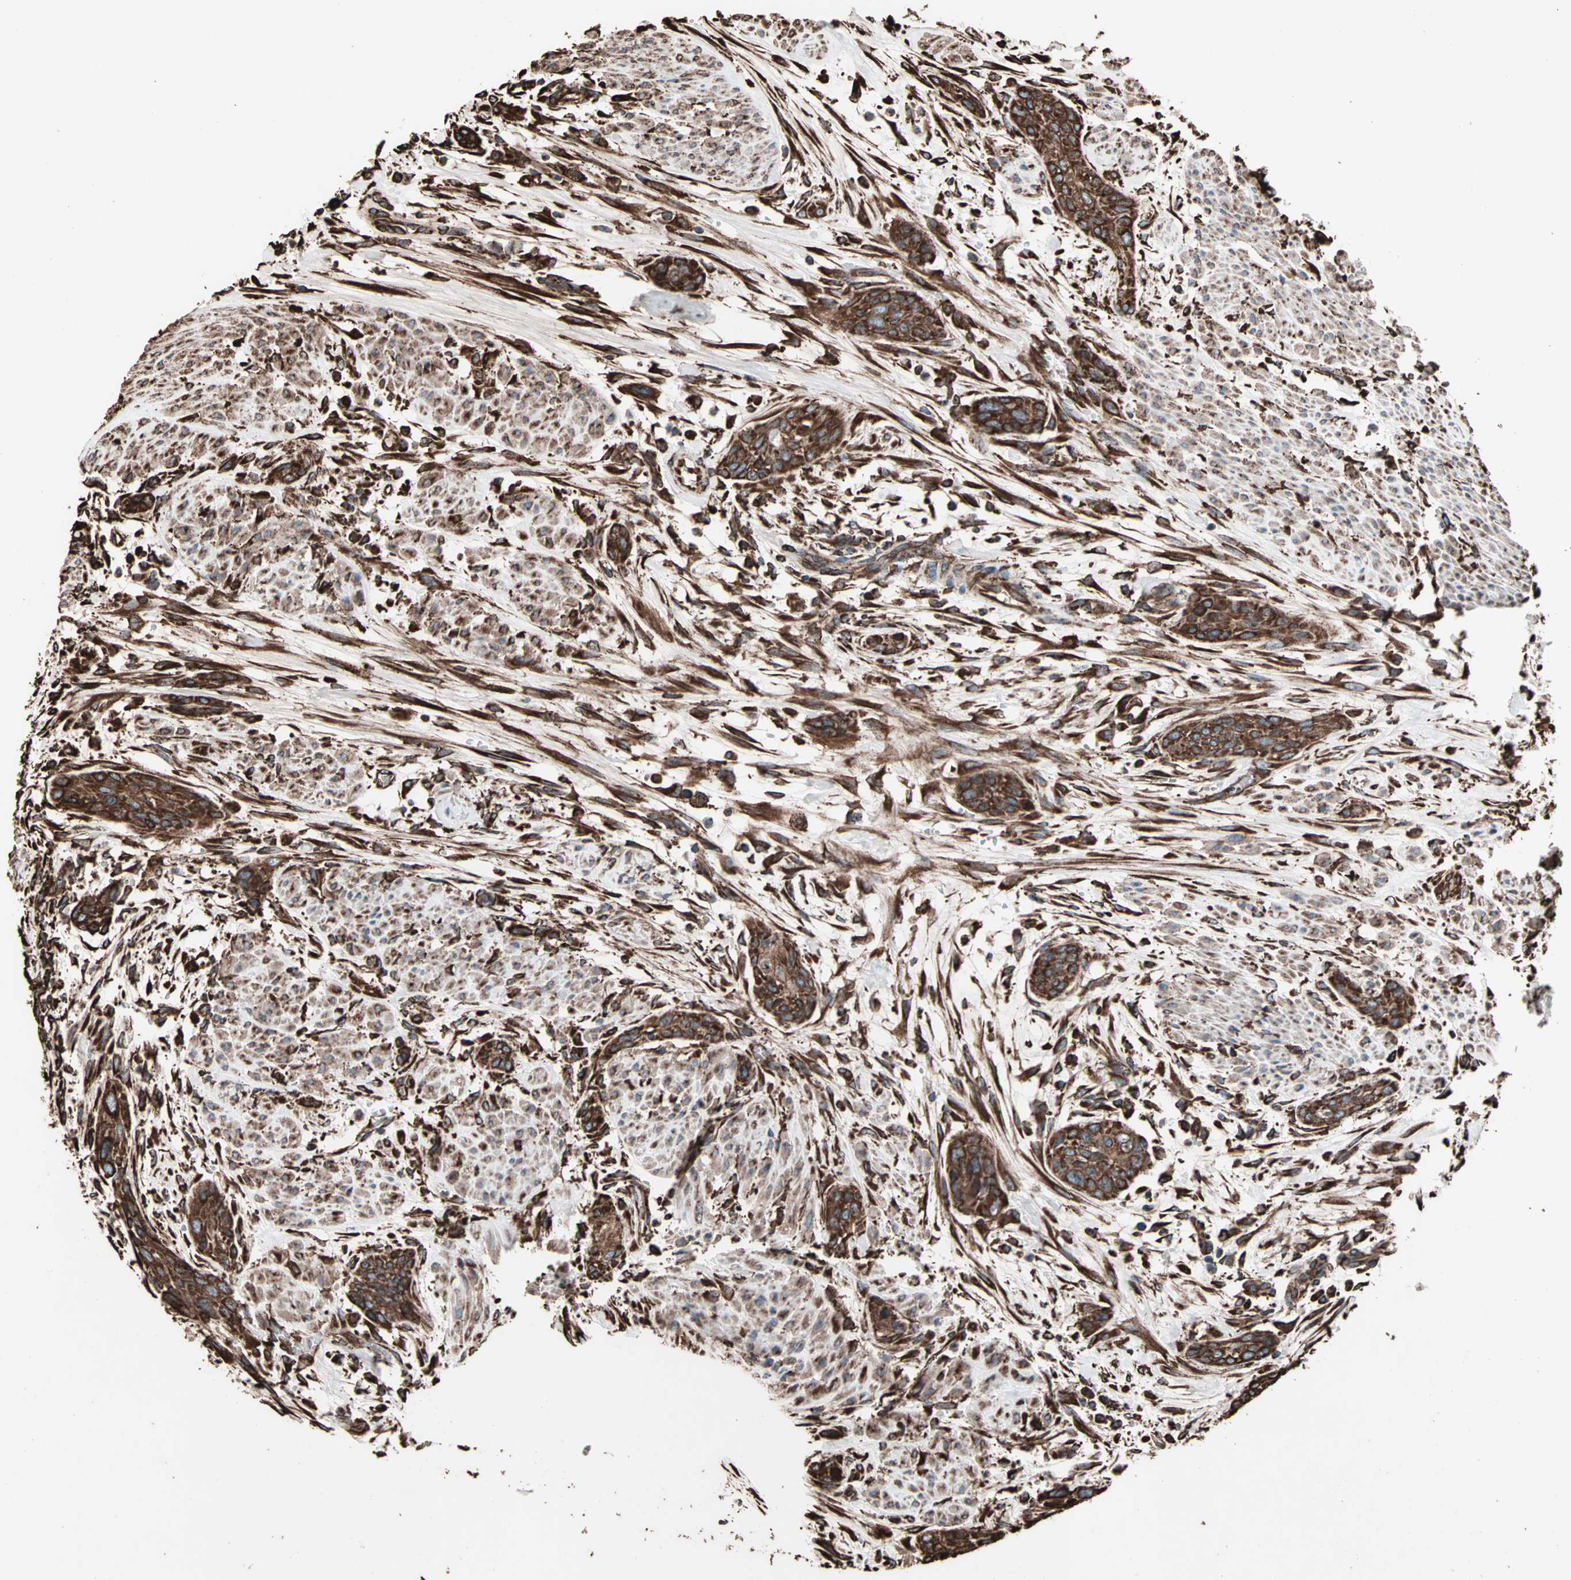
{"staining": {"intensity": "strong", "quantity": ">75%", "location": "cytoplasmic/membranous"}, "tissue": "urothelial cancer", "cell_type": "Tumor cells", "image_type": "cancer", "snomed": [{"axis": "morphology", "description": "Urothelial carcinoma, High grade"}, {"axis": "topography", "description": "Urinary bladder"}], "caption": "Protein expression analysis of high-grade urothelial carcinoma demonstrates strong cytoplasmic/membranous staining in approximately >75% of tumor cells. (Stains: DAB in brown, nuclei in blue, Microscopy: brightfield microscopy at high magnification).", "gene": "HSP90B1", "patient": {"sex": "male", "age": 35}}